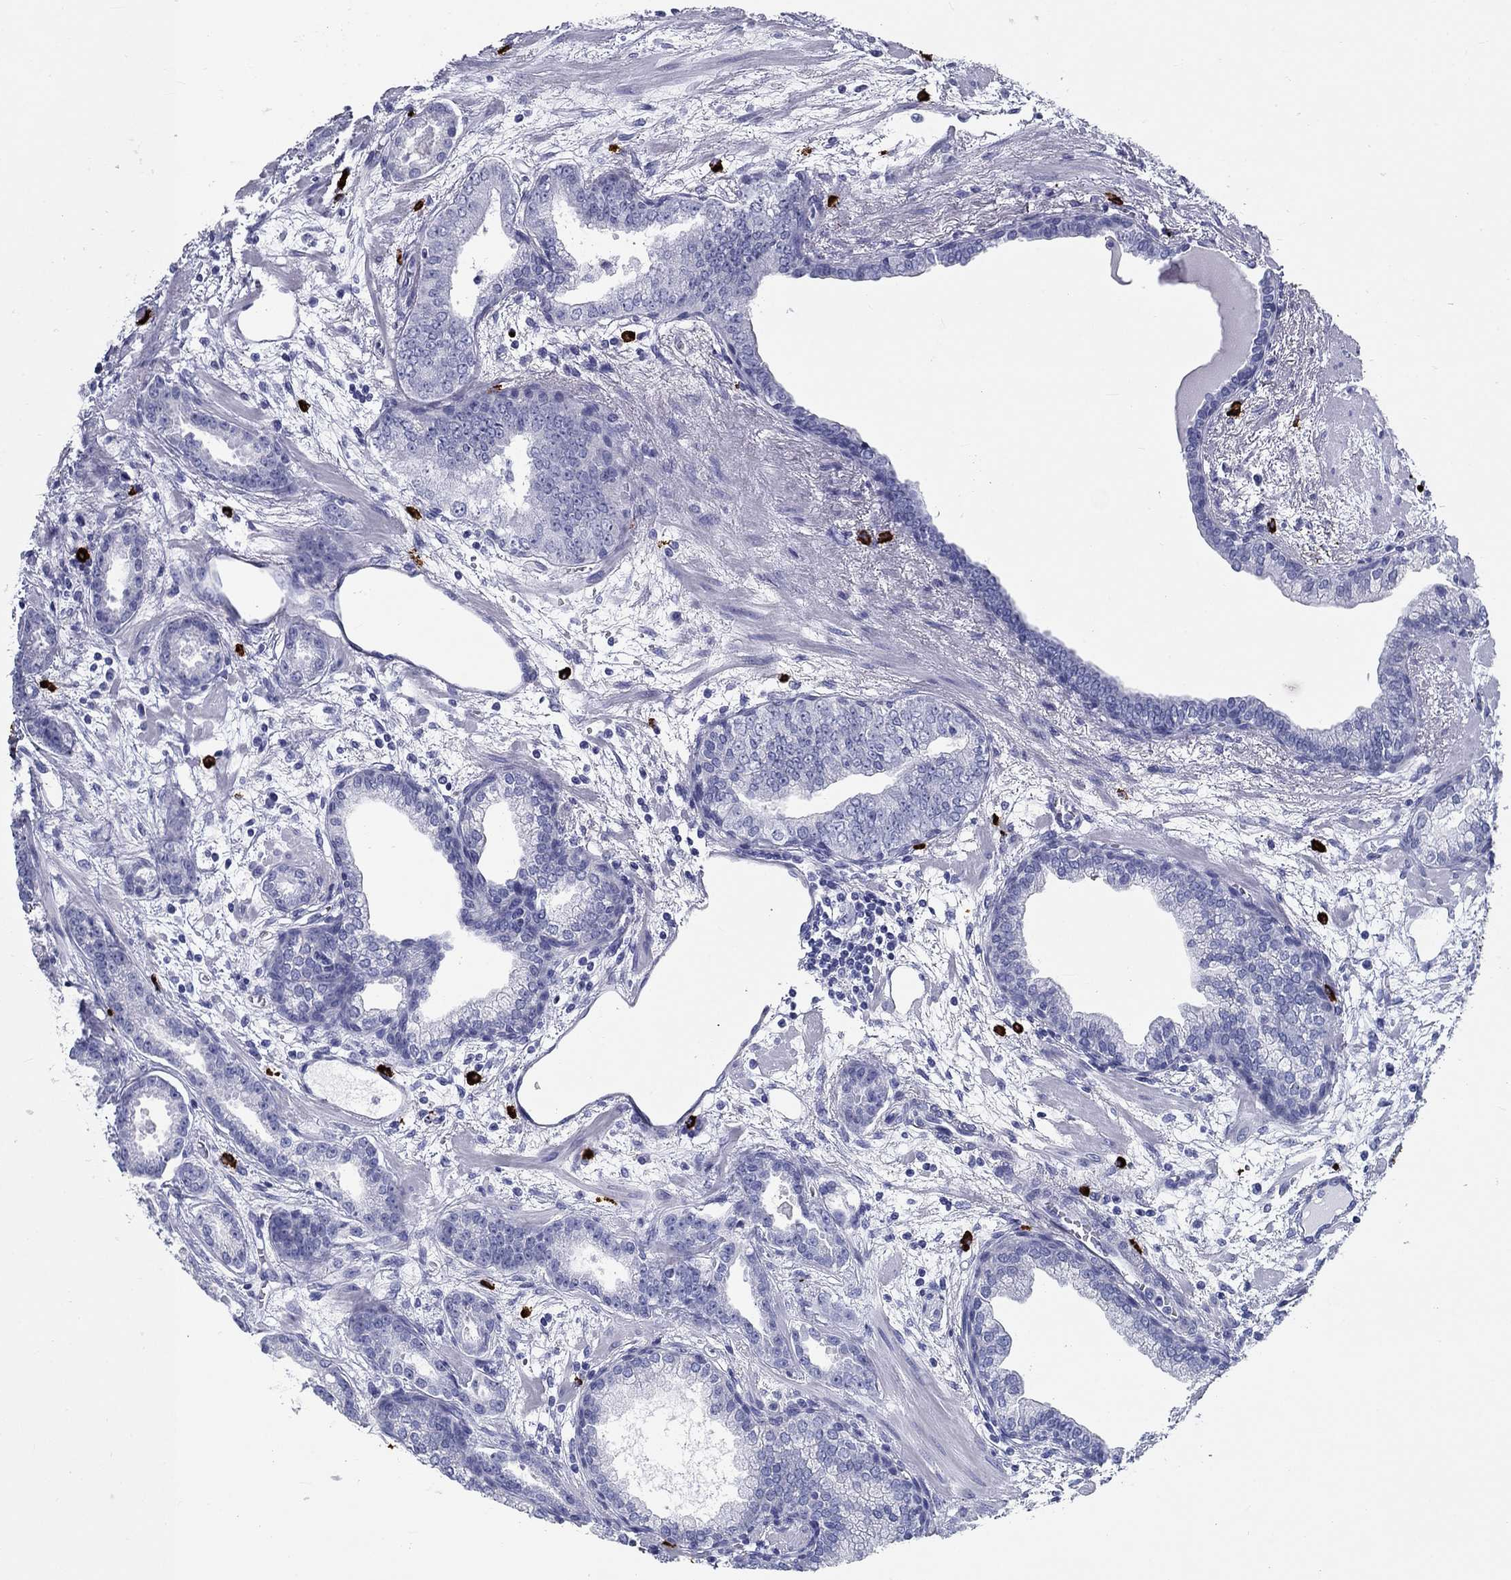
{"staining": {"intensity": "negative", "quantity": "none", "location": "none"}, "tissue": "prostate cancer", "cell_type": "Tumor cells", "image_type": "cancer", "snomed": [{"axis": "morphology", "description": "Adenocarcinoma, Low grade"}, {"axis": "topography", "description": "Prostate"}], "caption": "The image demonstrates no significant positivity in tumor cells of prostate cancer.", "gene": "CD40LG", "patient": {"sex": "male", "age": 68}}